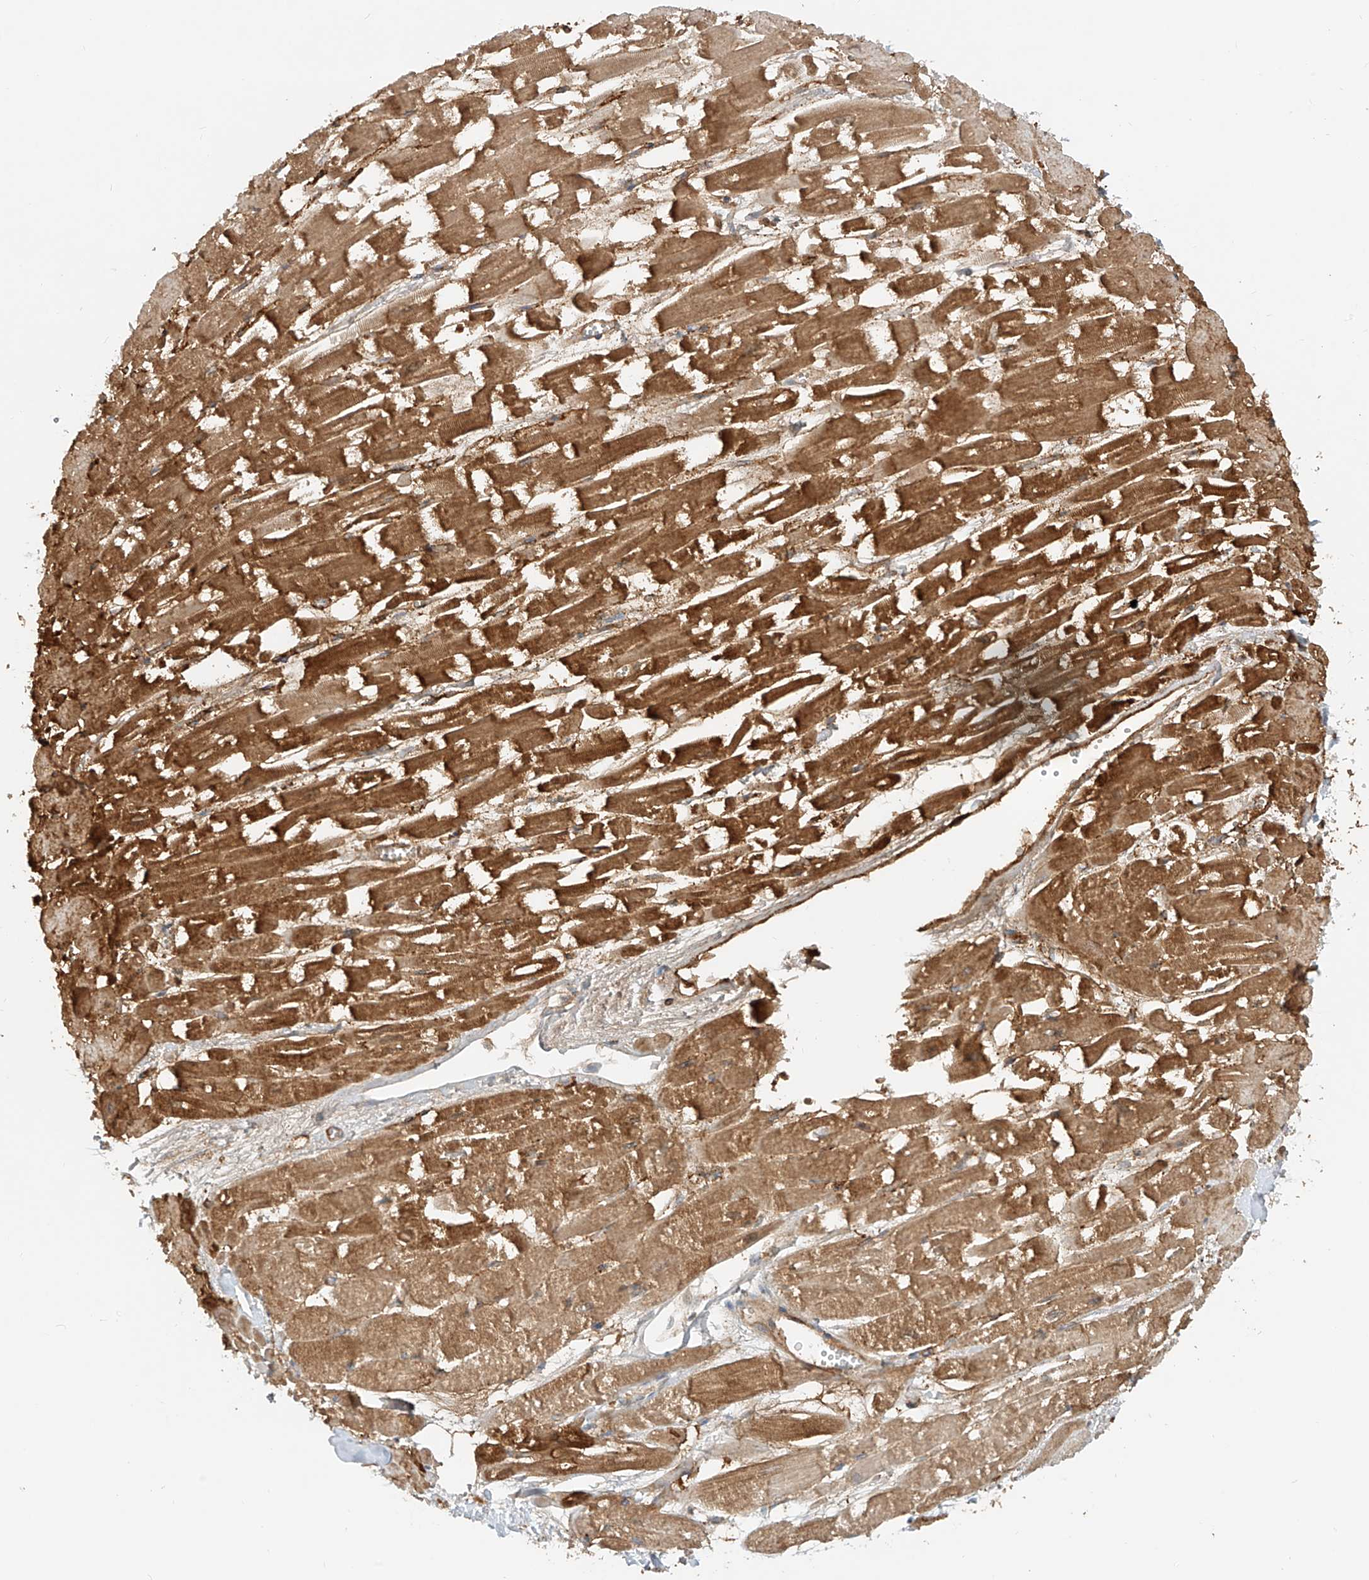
{"staining": {"intensity": "strong", "quantity": ">75%", "location": "cytoplasmic/membranous"}, "tissue": "heart muscle", "cell_type": "Cardiomyocytes", "image_type": "normal", "snomed": [{"axis": "morphology", "description": "Normal tissue, NOS"}, {"axis": "topography", "description": "Heart"}], "caption": "A brown stain labels strong cytoplasmic/membranous expression of a protein in cardiomyocytes of unremarkable human heart muscle. Immunohistochemistry (ihc) stains the protein in brown and the nuclei are stained blue.", "gene": "OCSTAMP", "patient": {"sex": "male", "age": 54}}